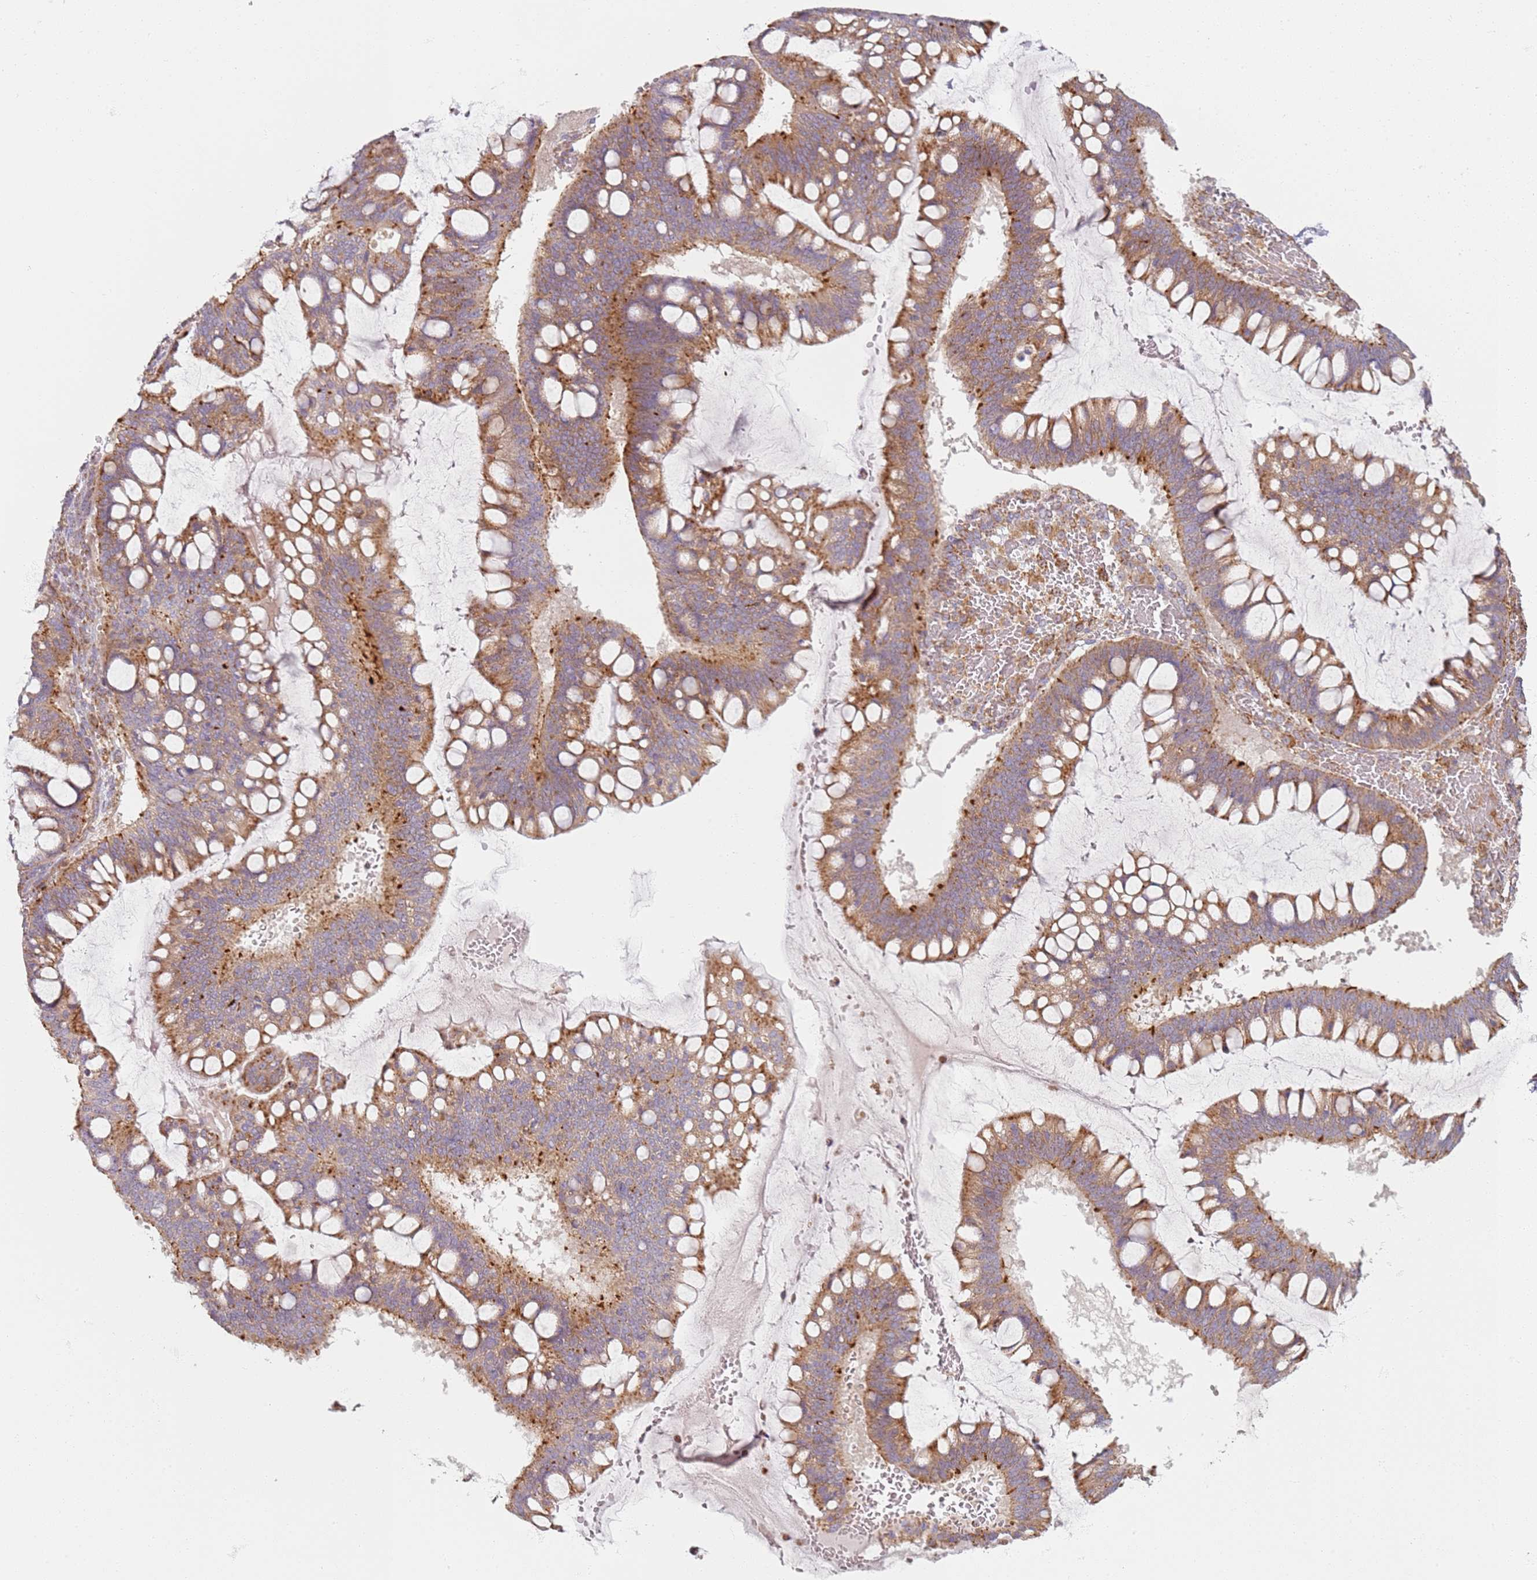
{"staining": {"intensity": "moderate", "quantity": ">75%", "location": "cytoplasmic/membranous"}, "tissue": "ovarian cancer", "cell_type": "Tumor cells", "image_type": "cancer", "snomed": [{"axis": "morphology", "description": "Cystadenocarcinoma, mucinous, NOS"}, {"axis": "topography", "description": "Ovary"}], "caption": "The immunohistochemical stain shows moderate cytoplasmic/membranous expression in tumor cells of mucinous cystadenocarcinoma (ovarian) tissue.", "gene": "PROKR2", "patient": {"sex": "female", "age": 73}}